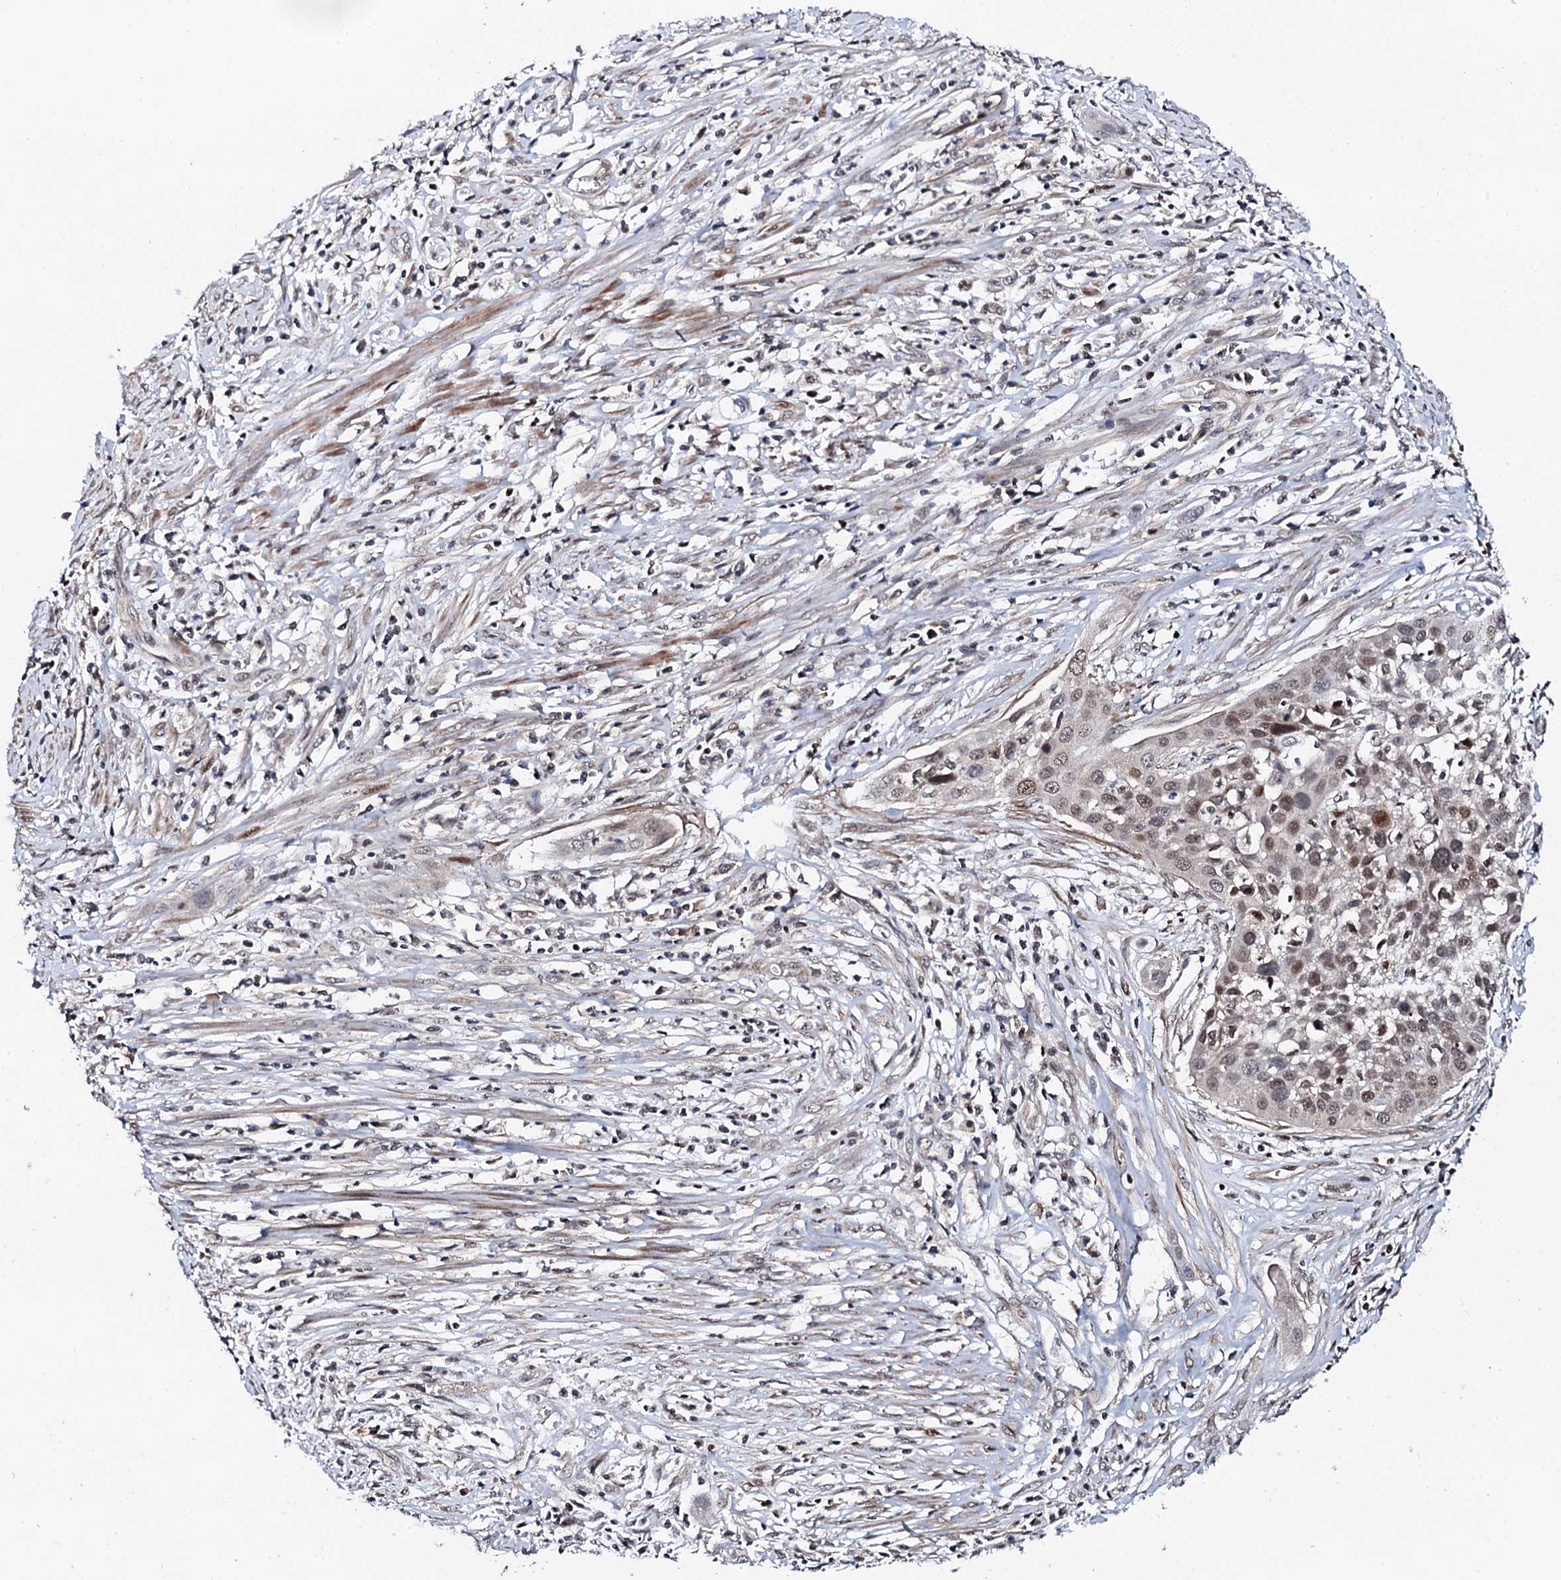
{"staining": {"intensity": "weak", "quantity": ">75%", "location": "nuclear"}, "tissue": "cervical cancer", "cell_type": "Tumor cells", "image_type": "cancer", "snomed": [{"axis": "morphology", "description": "Squamous cell carcinoma, NOS"}, {"axis": "topography", "description": "Cervix"}], "caption": "A low amount of weak nuclear expression is appreciated in about >75% of tumor cells in squamous cell carcinoma (cervical) tissue.", "gene": "FAM111A", "patient": {"sex": "female", "age": 34}}